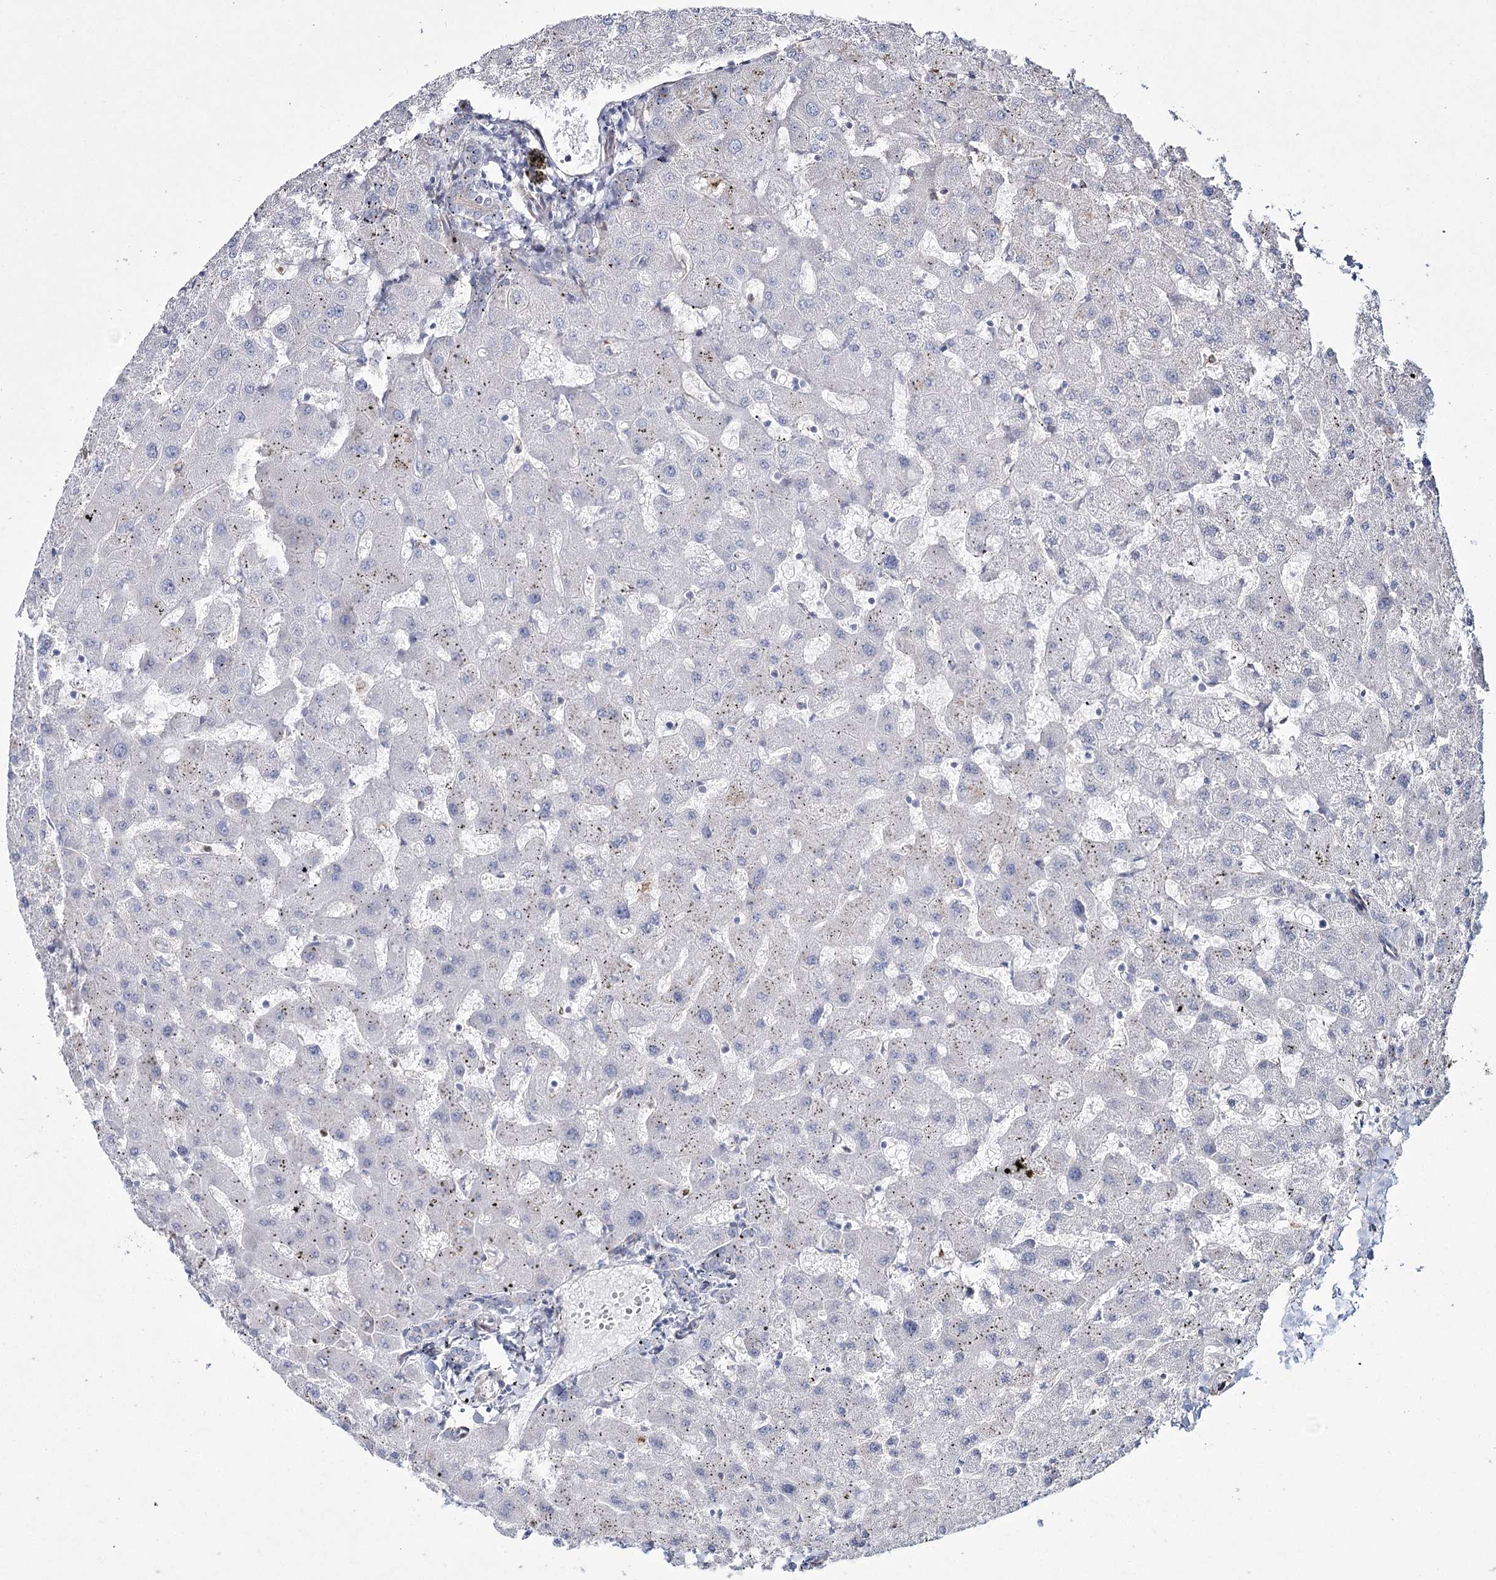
{"staining": {"intensity": "negative", "quantity": "none", "location": "none"}, "tissue": "liver", "cell_type": "Cholangiocytes", "image_type": "normal", "snomed": [{"axis": "morphology", "description": "Normal tissue, NOS"}, {"axis": "topography", "description": "Liver"}], "caption": "IHC histopathology image of benign liver: liver stained with DAB reveals no significant protein staining in cholangiocytes. The staining was performed using DAB to visualize the protein expression in brown, while the nuclei were stained in blue with hematoxylin (Magnification: 20x).", "gene": "ME3", "patient": {"sex": "female", "age": 63}}